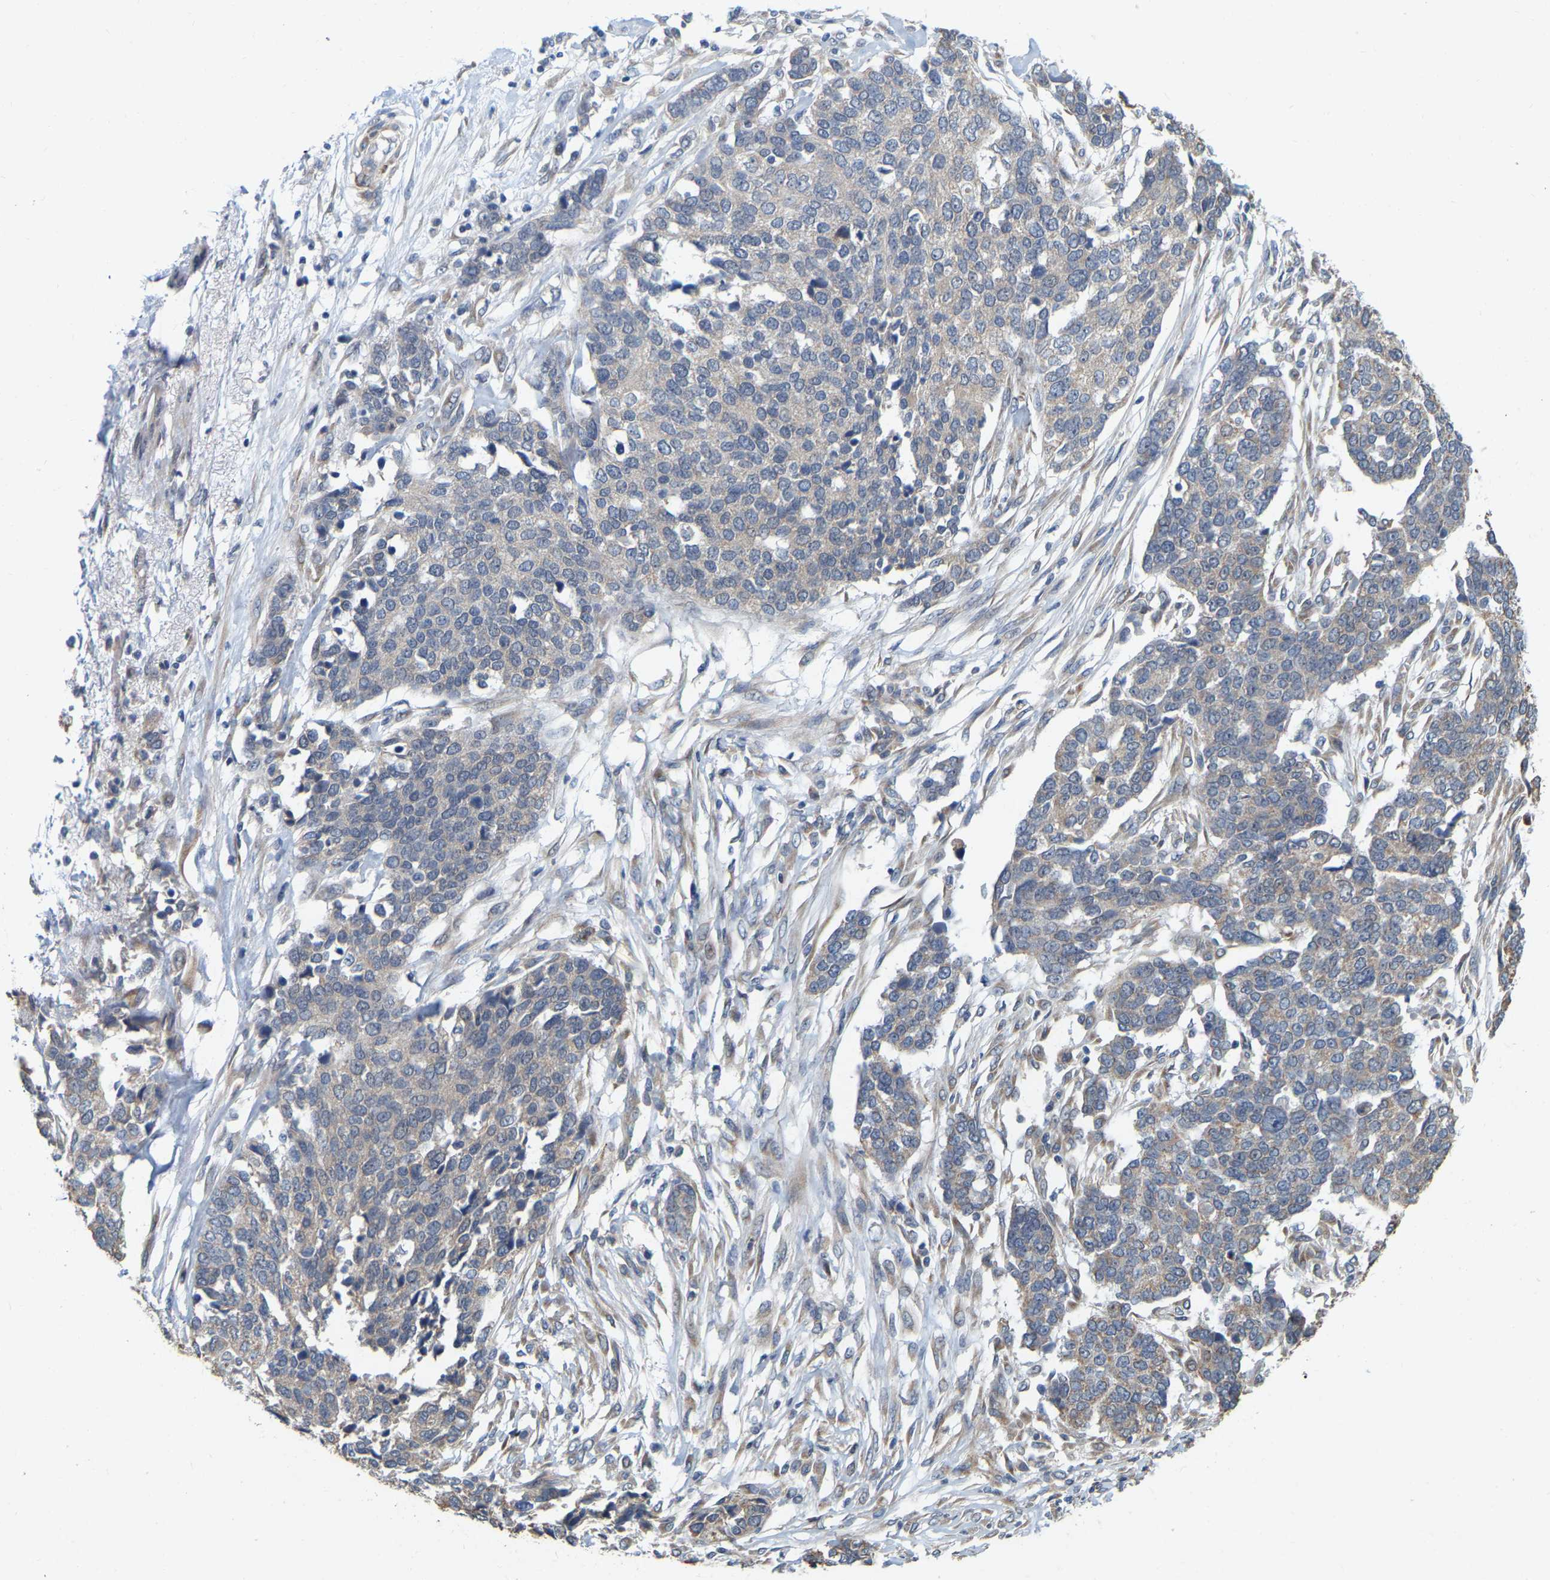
{"staining": {"intensity": "weak", "quantity": ">75%", "location": "cytoplasmic/membranous"}, "tissue": "ovarian cancer", "cell_type": "Tumor cells", "image_type": "cancer", "snomed": [{"axis": "morphology", "description": "Cystadenocarcinoma, serous, NOS"}, {"axis": "topography", "description": "Ovary"}], "caption": "The immunohistochemical stain labels weak cytoplasmic/membranous positivity in tumor cells of ovarian serous cystadenocarcinoma tissue. (Brightfield microscopy of DAB IHC at high magnification).", "gene": "SSH1", "patient": {"sex": "female", "age": 44}}